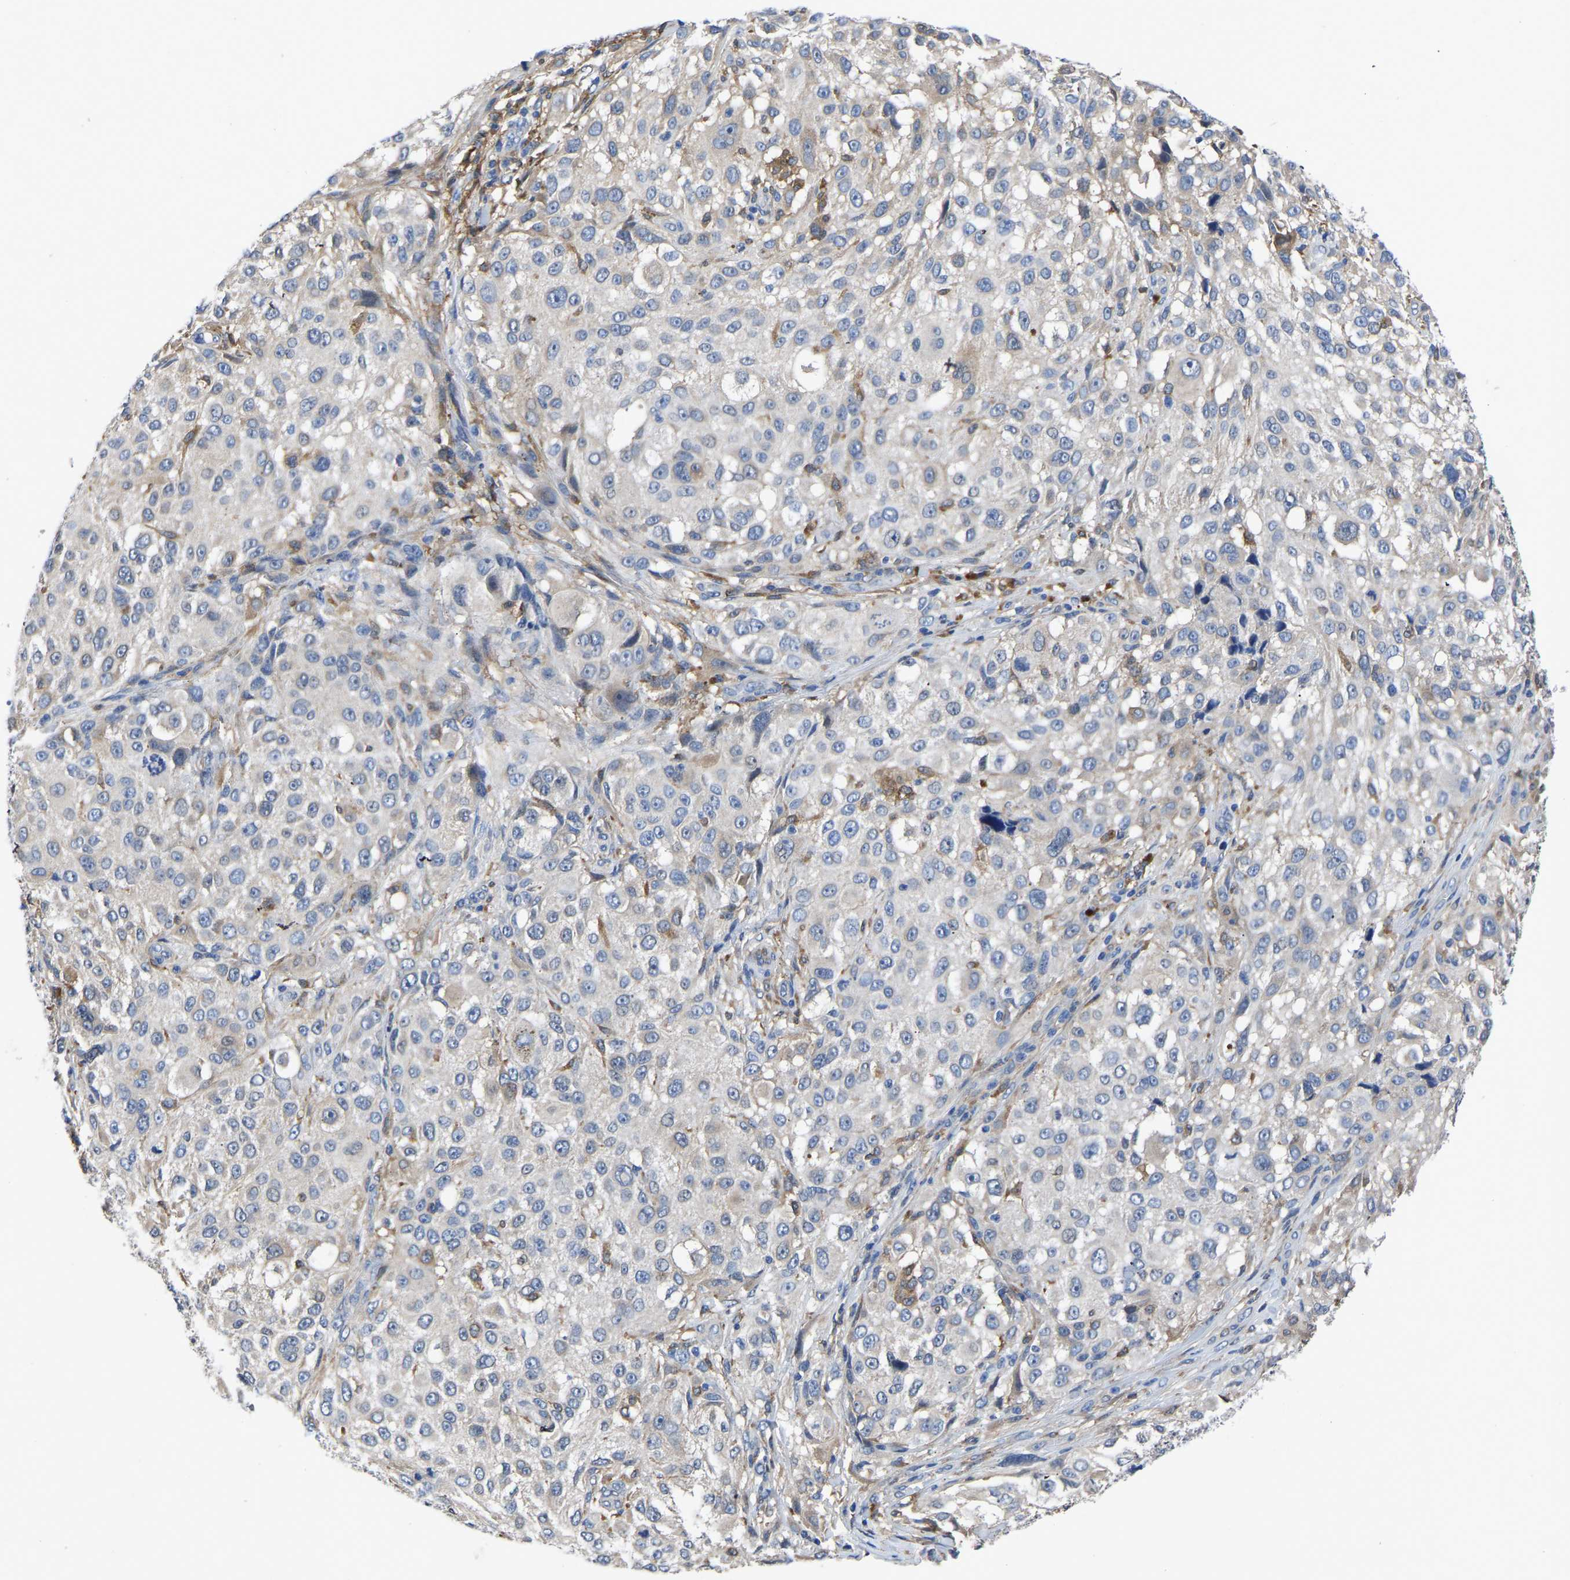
{"staining": {"intensity": "weak", "quantity": "<25%", "location": "cytoplasmic/membranous"}, "tissue": "melanoma", "cell_type": "Tumor cells", "image_type": "cancer", "snomed": [{"axis": "morphology", "description": "Necrosis, NOS"}, {"axis": "morphology", "description": "Malignant melanoma, NOS"}, {"axis": "topography", "description": "Skin"}], "caption": "This image is of malignant melanoma stained with immunohistochemistry (IHC) to label a protein in brown with the nuclei are counter-stained blue. There is no positivity in tumor cells.", "gene": "ATG2B", "patient": {"sex": "female", "age": 87}}